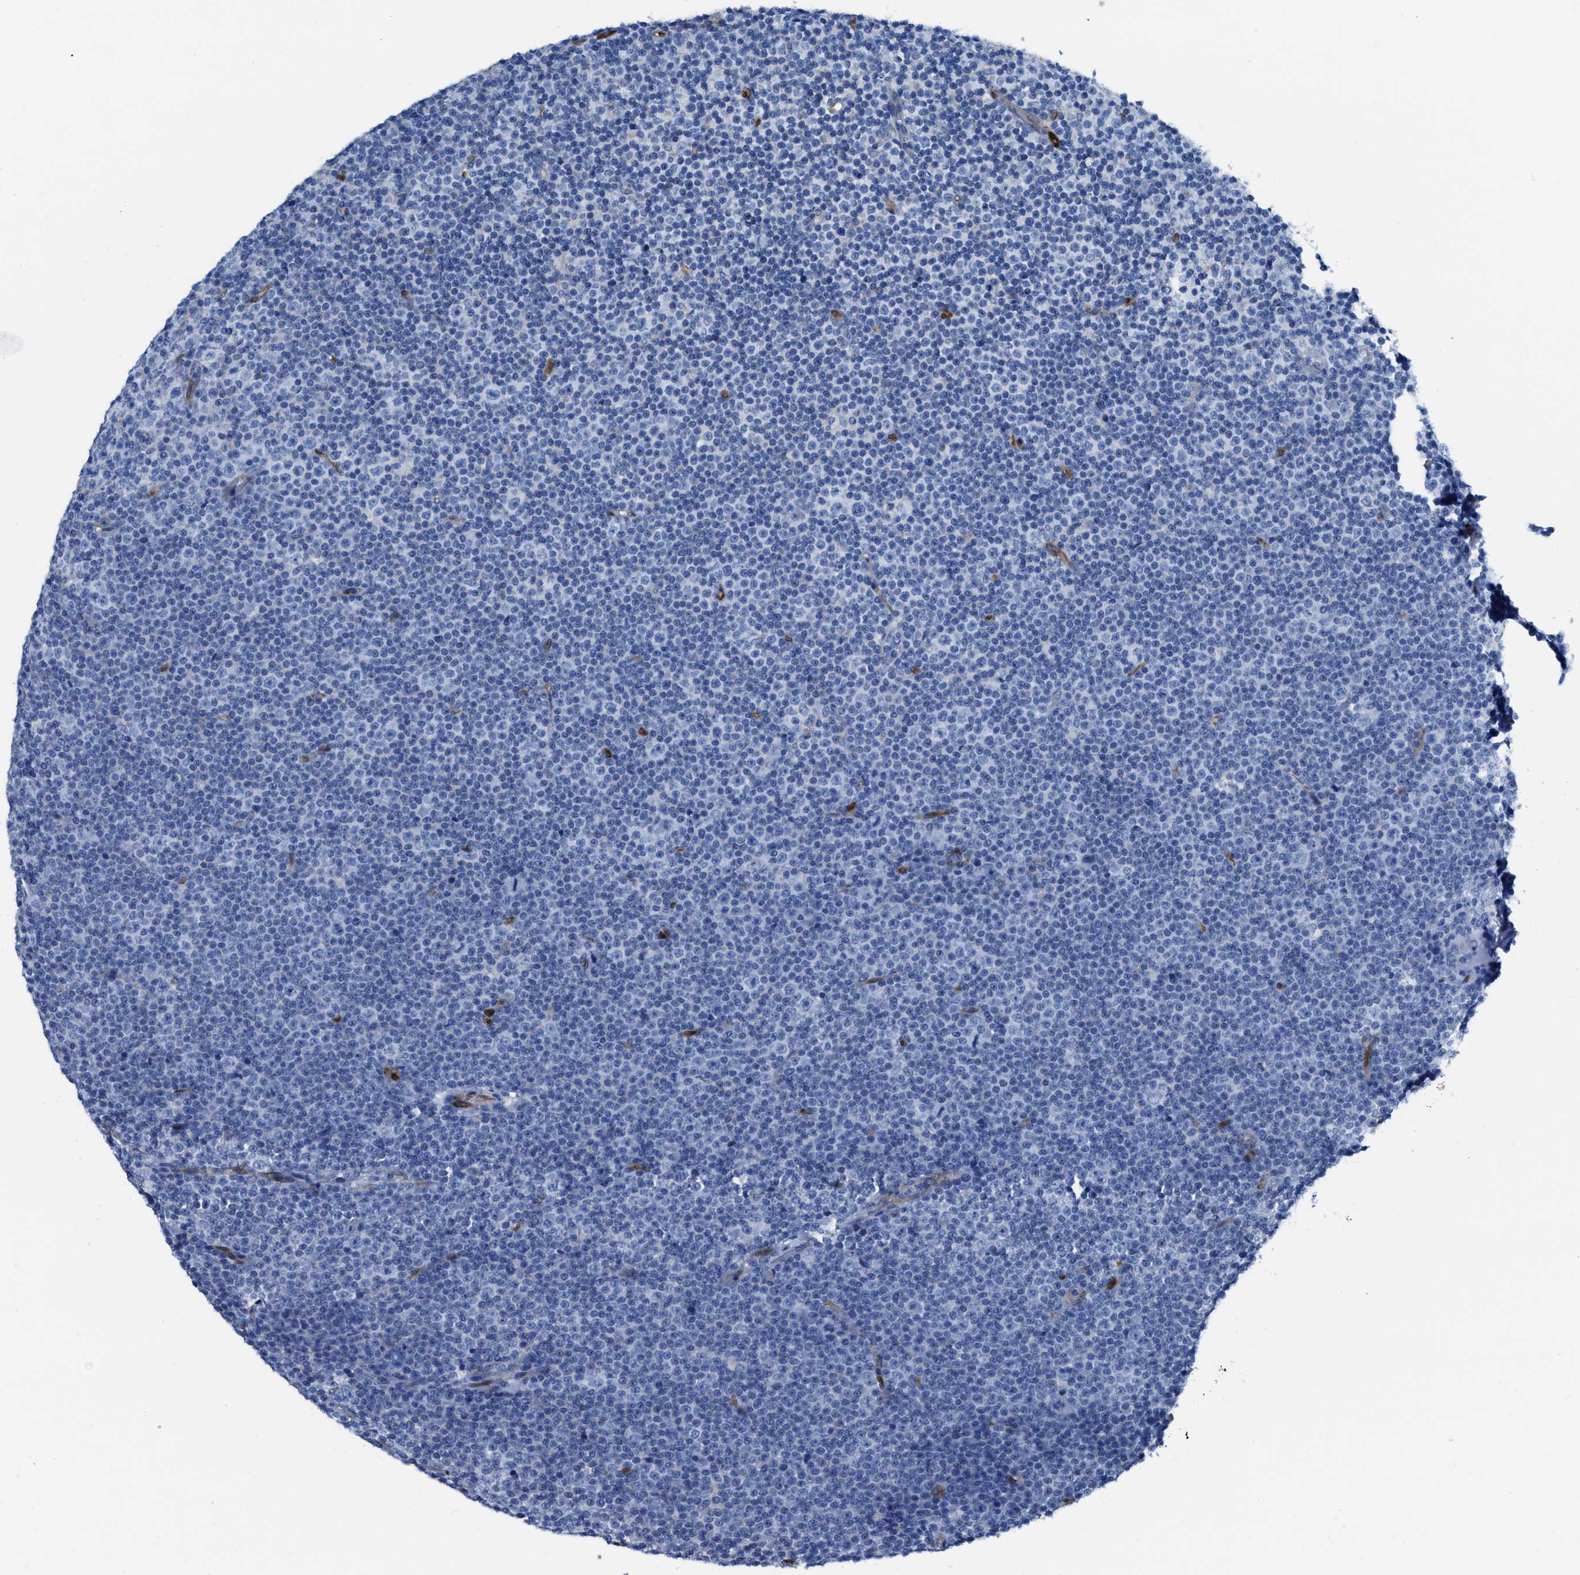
{"staining": {"intensity": "negative", "quantity": "none", "location": "none"}, "tissue": "lymphoma", "cell_type": "Tumor cells", "image_type": "cancer", "snomed": [{"axis": "morphology", "description": "Malignant lymphoma, non-Hodgkin's type, Low grade"}, {"axis": "topography", "description": "Lymph node"}], "caption": "A histopathology image of human lymphoma is negative for staining in tumor cells.", "gene": "ASS1", "patient": {"sex": "female", "age": 67}}